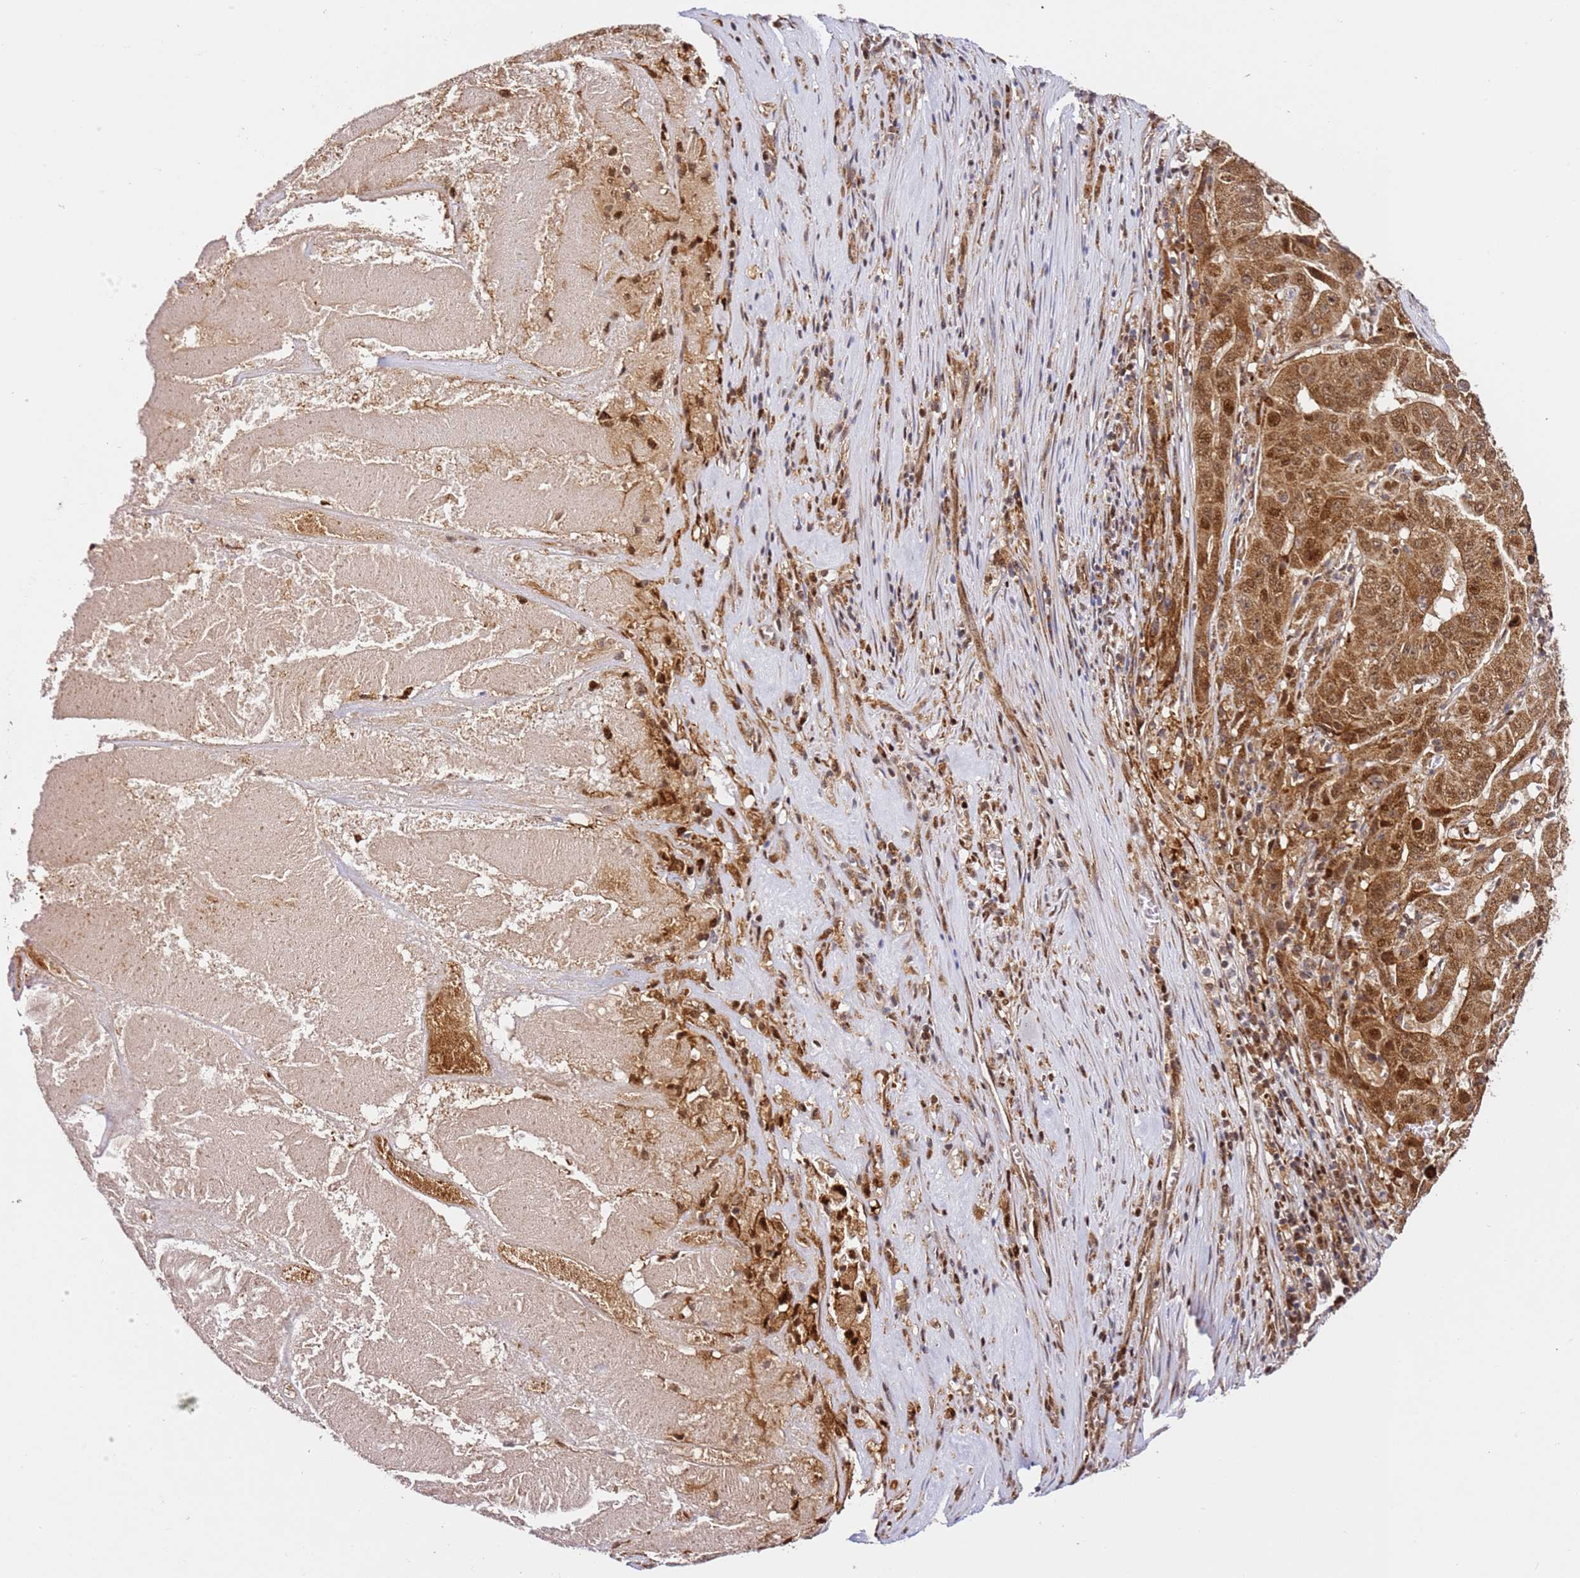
{"staining": {"intensity": "moderate", "quantity": ">75%", "location": "cytoplasmic/membranous,nuclear"}, "tissue": "pancreatic cancer", "cell_type": "Tumor cells", "image_type": "cancer", "snomed": [{"axis": "morphology", "description": "Adenocarcinoma, NOS"}, {"axis": "topography", "description": "Pancreas"}], "caption": "The photomicrograph exhibits a brown stain indicating the presence of a protein in the cytoplasmic/membranous and nuclear of tumor cells in pancreatic adenocarcinoma.", "gene": "SMOX", "patient": {"sex": "male", "age": 63}}